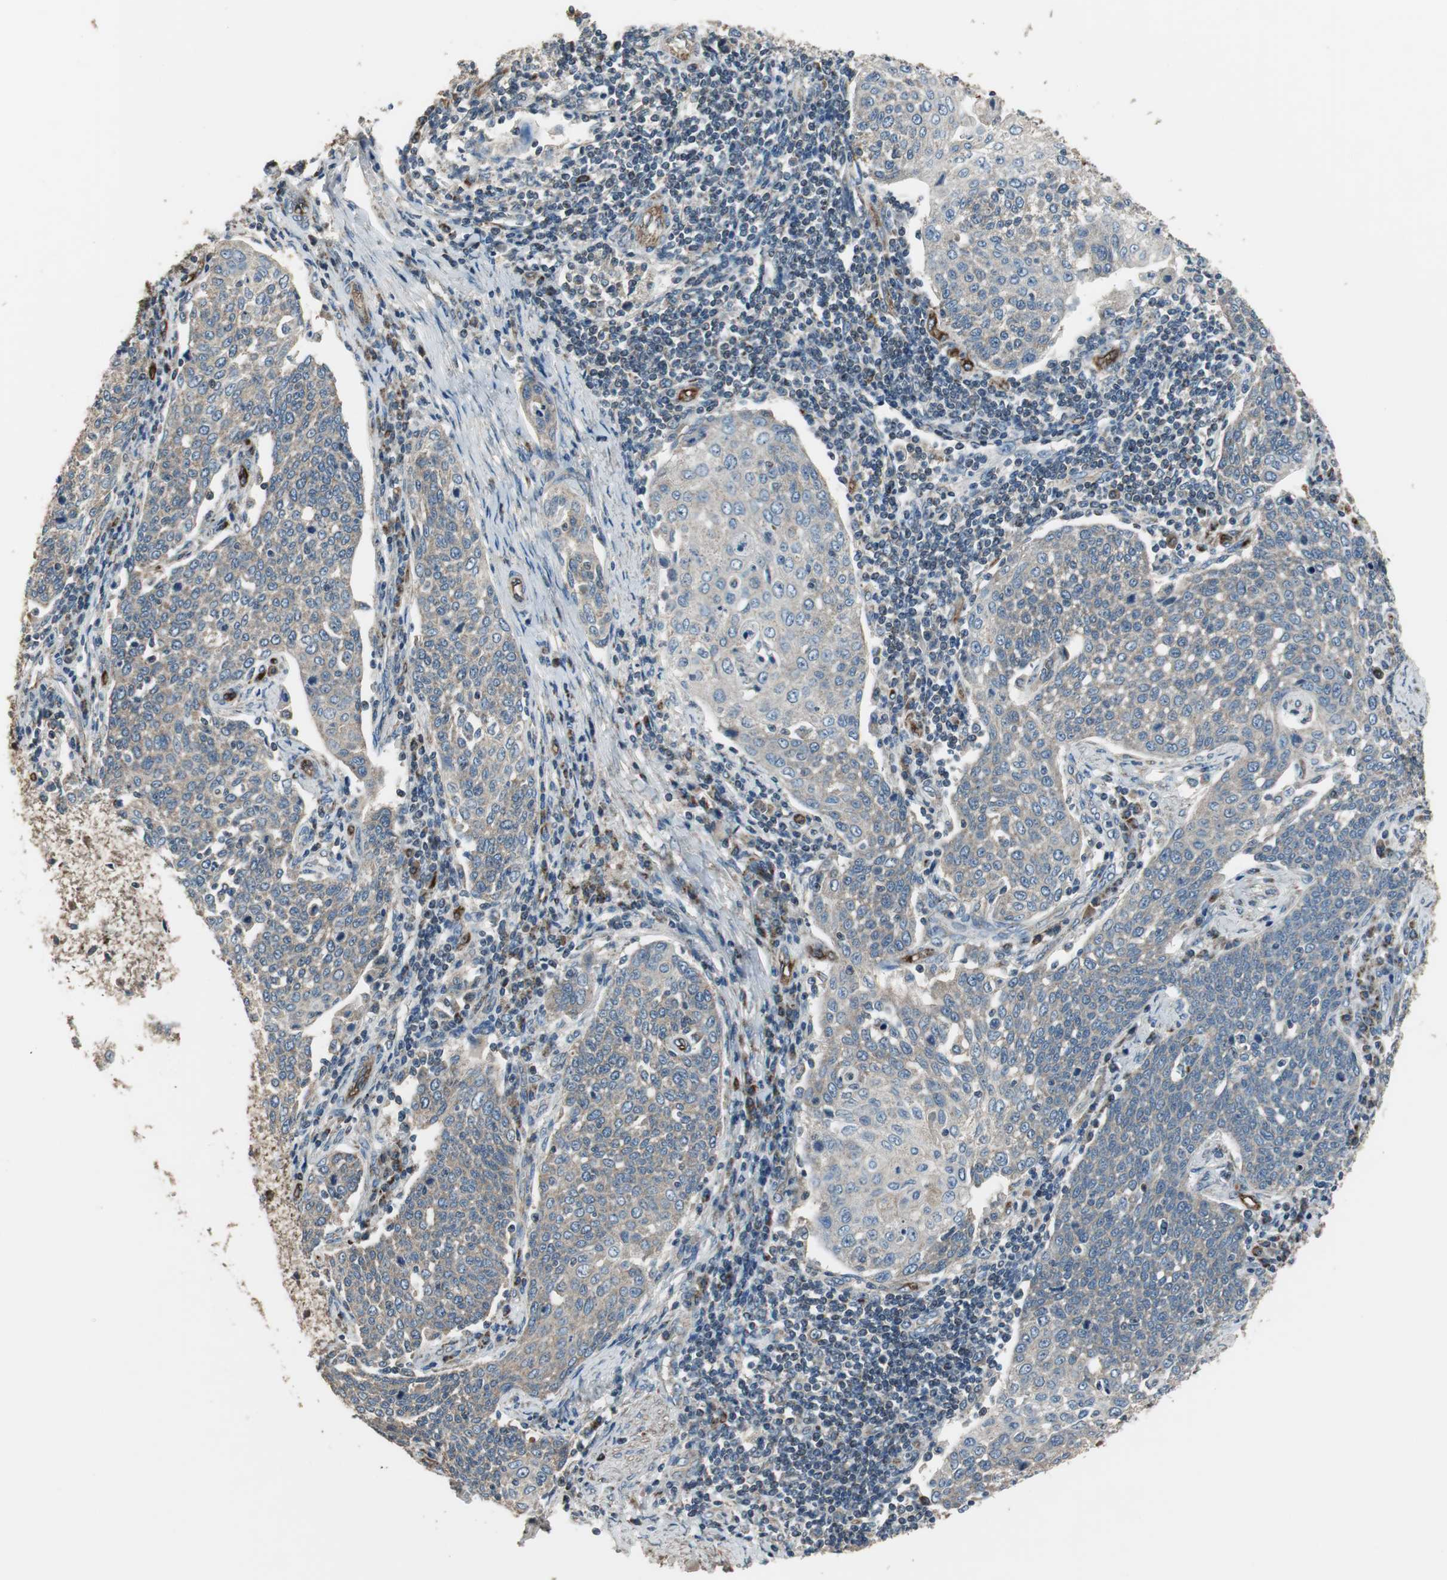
{"staining": {"intensity": "weak", "quantity": ">75%", "location": "cytoplasmic/membranous"}, "tissue": "cervical cancer", "cell_type": "Tumor cells", "image_type": "cancer", "snomed": [{"axis": "morphology", "description": "Squamous cell carcinoma, NOS"}, {"axis": "topography", "description": "Cervix"}], "caption": "Immunohistochemistry image of neoplastic tissue: human squamous cell carcinoma (cervical) stained using immunohistochemistry displays low levels of weak protein expression localized specifically in the cytoplasmic/membranous of tumor cells, appearing as a cytoplasmic/membranous brown color.", "gene": "MSTO1", "patient": {"sex": "female", "age": 34}}